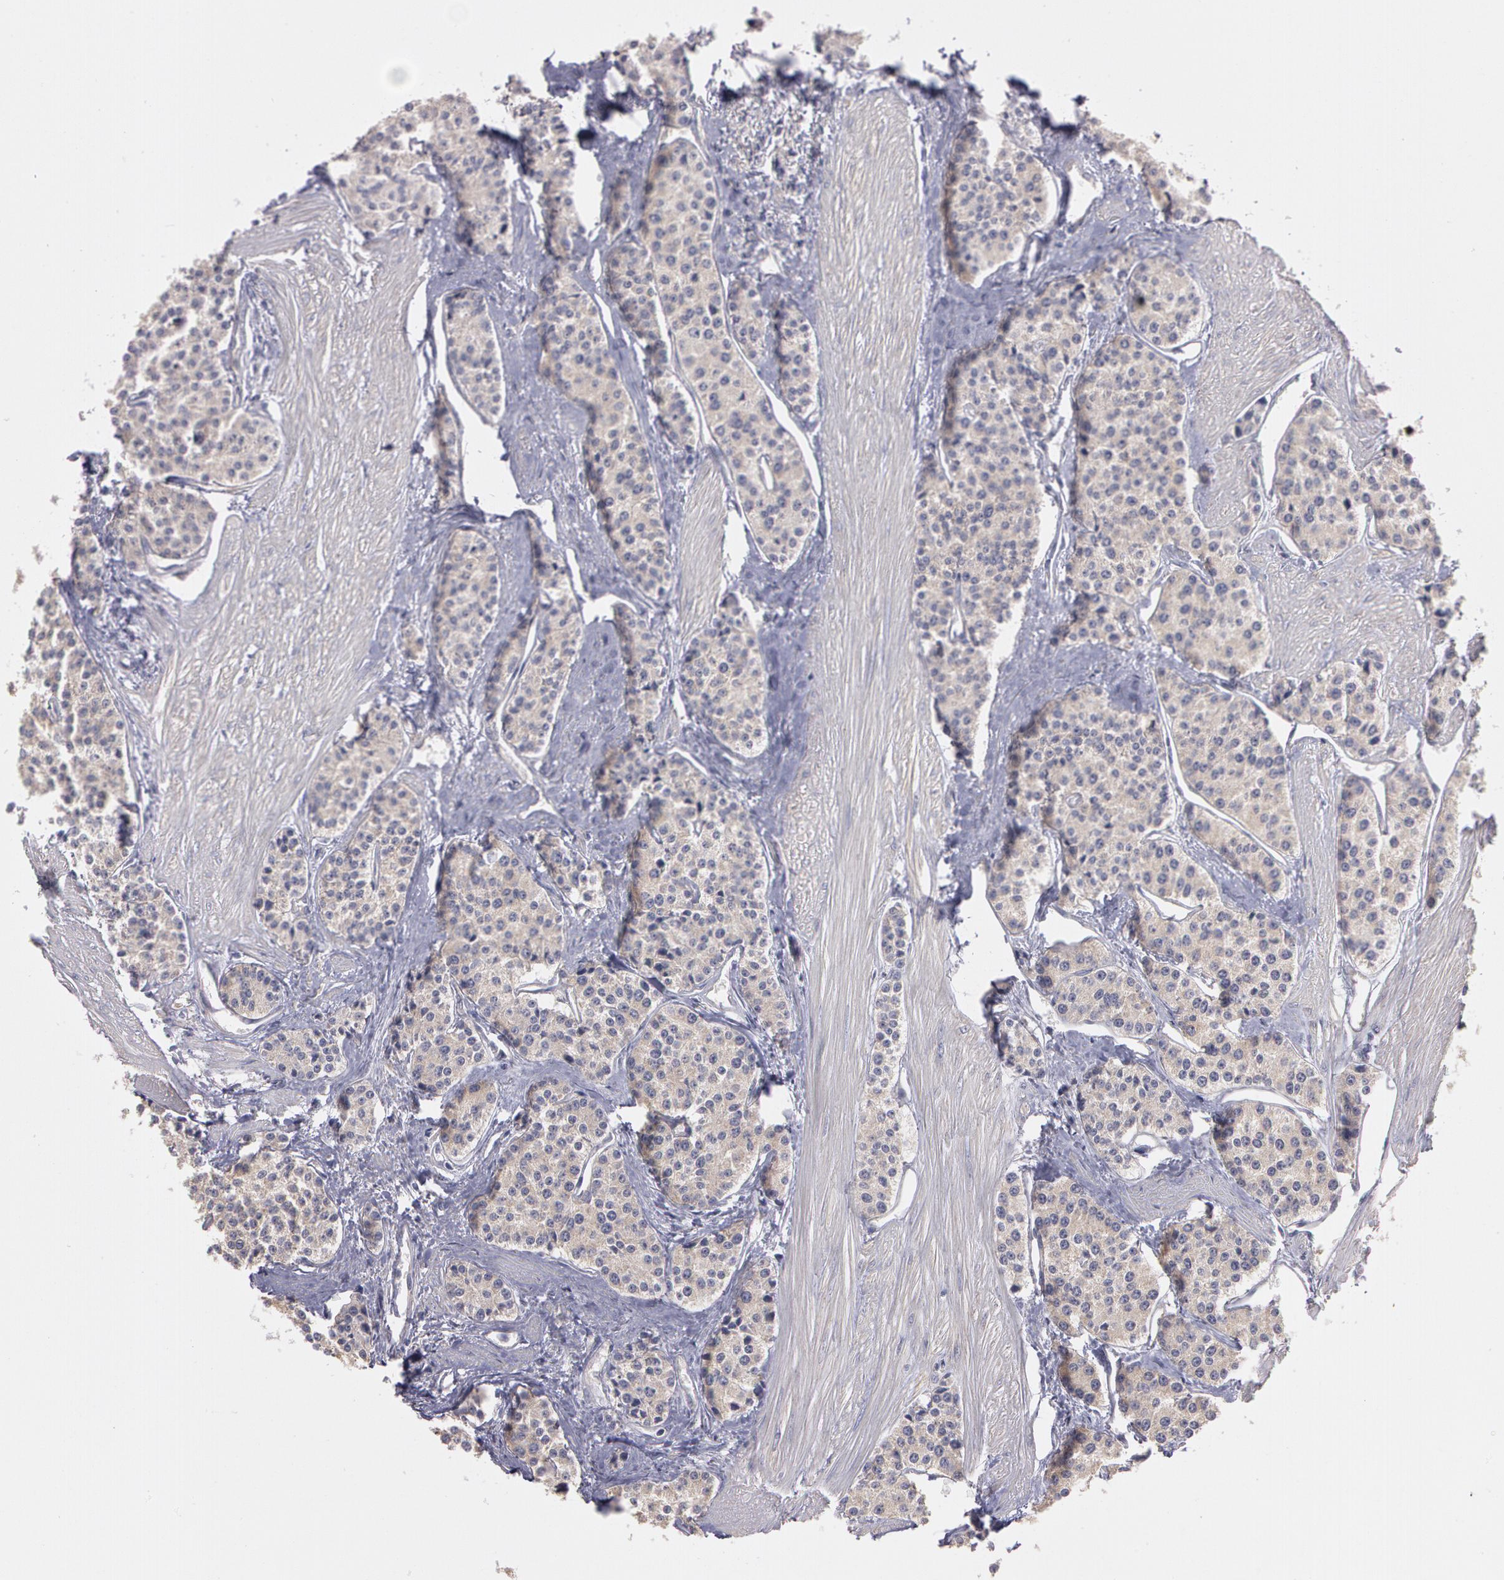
{"staining": {"intensity": "weak", "quantity": "25%-75%", "location": "cytoplasmic/membranous"}, "tissue": "carcinoid", "cell_type": "Tumor cells", "image_type": "cancer", "snomed": [{"axis": "morphology", "description": "Carcinoid, malignant, NOS"}, {"axis": "topography", "description": "Stomach"}], "caption": "Immunohistochemistry (IHC) (DAB (3,3'-diaminobenzidine)) staining of human carcinoid shows weak cytoplasmic/membranous protein staining in about 25%-75% of tumor cells. (Stains: DAB in brown, nuclei in blue, Microscopy: brightfield microscopy at high magnification).", "gene": "NEK9", "patient": {"sex": "female", "age": 76}}